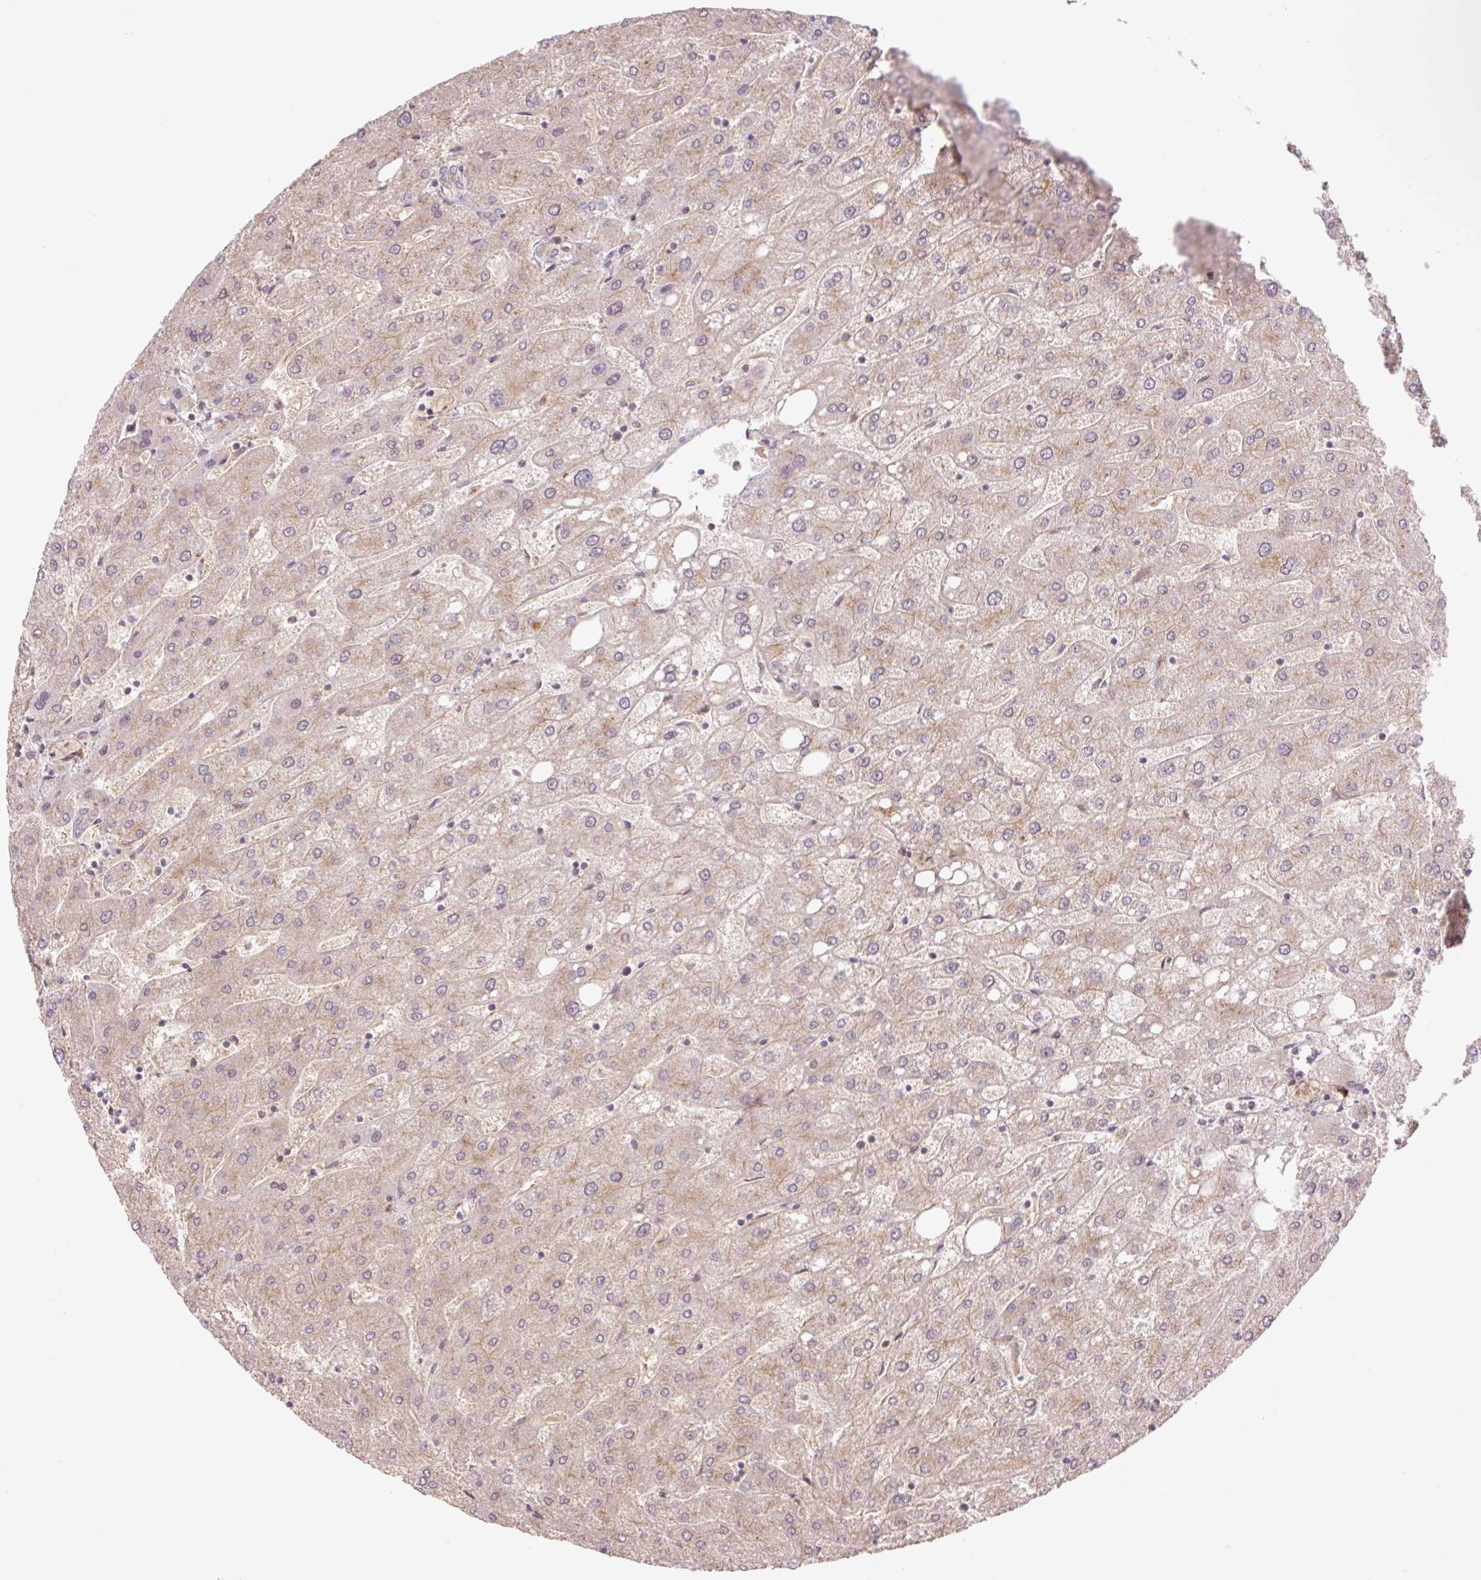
{"staining": {"intensity": "weak", "quantity": "<25%", "location": "cytoplasmic/membranous"}, "tissue": "liver", "cell_type": "Cholangiocytes", "image_type": "normal", "snomed": [{"axis": "morphology", "description": "Normal tissue, NOS"}, {"axis": "topography", "description": "Liver"}], "caption": "High power microscopy photomicrograph of an immunohistochemistry histopathology image of unremarkable liver, revealing no significant expression in cholangiocytes. (Brightfield microscopy of DAB (3,3'-diaminobenzidine) IHC at high magnification).", "gene": "VPS25", "patient": {"sex": "male", "age": 67}}